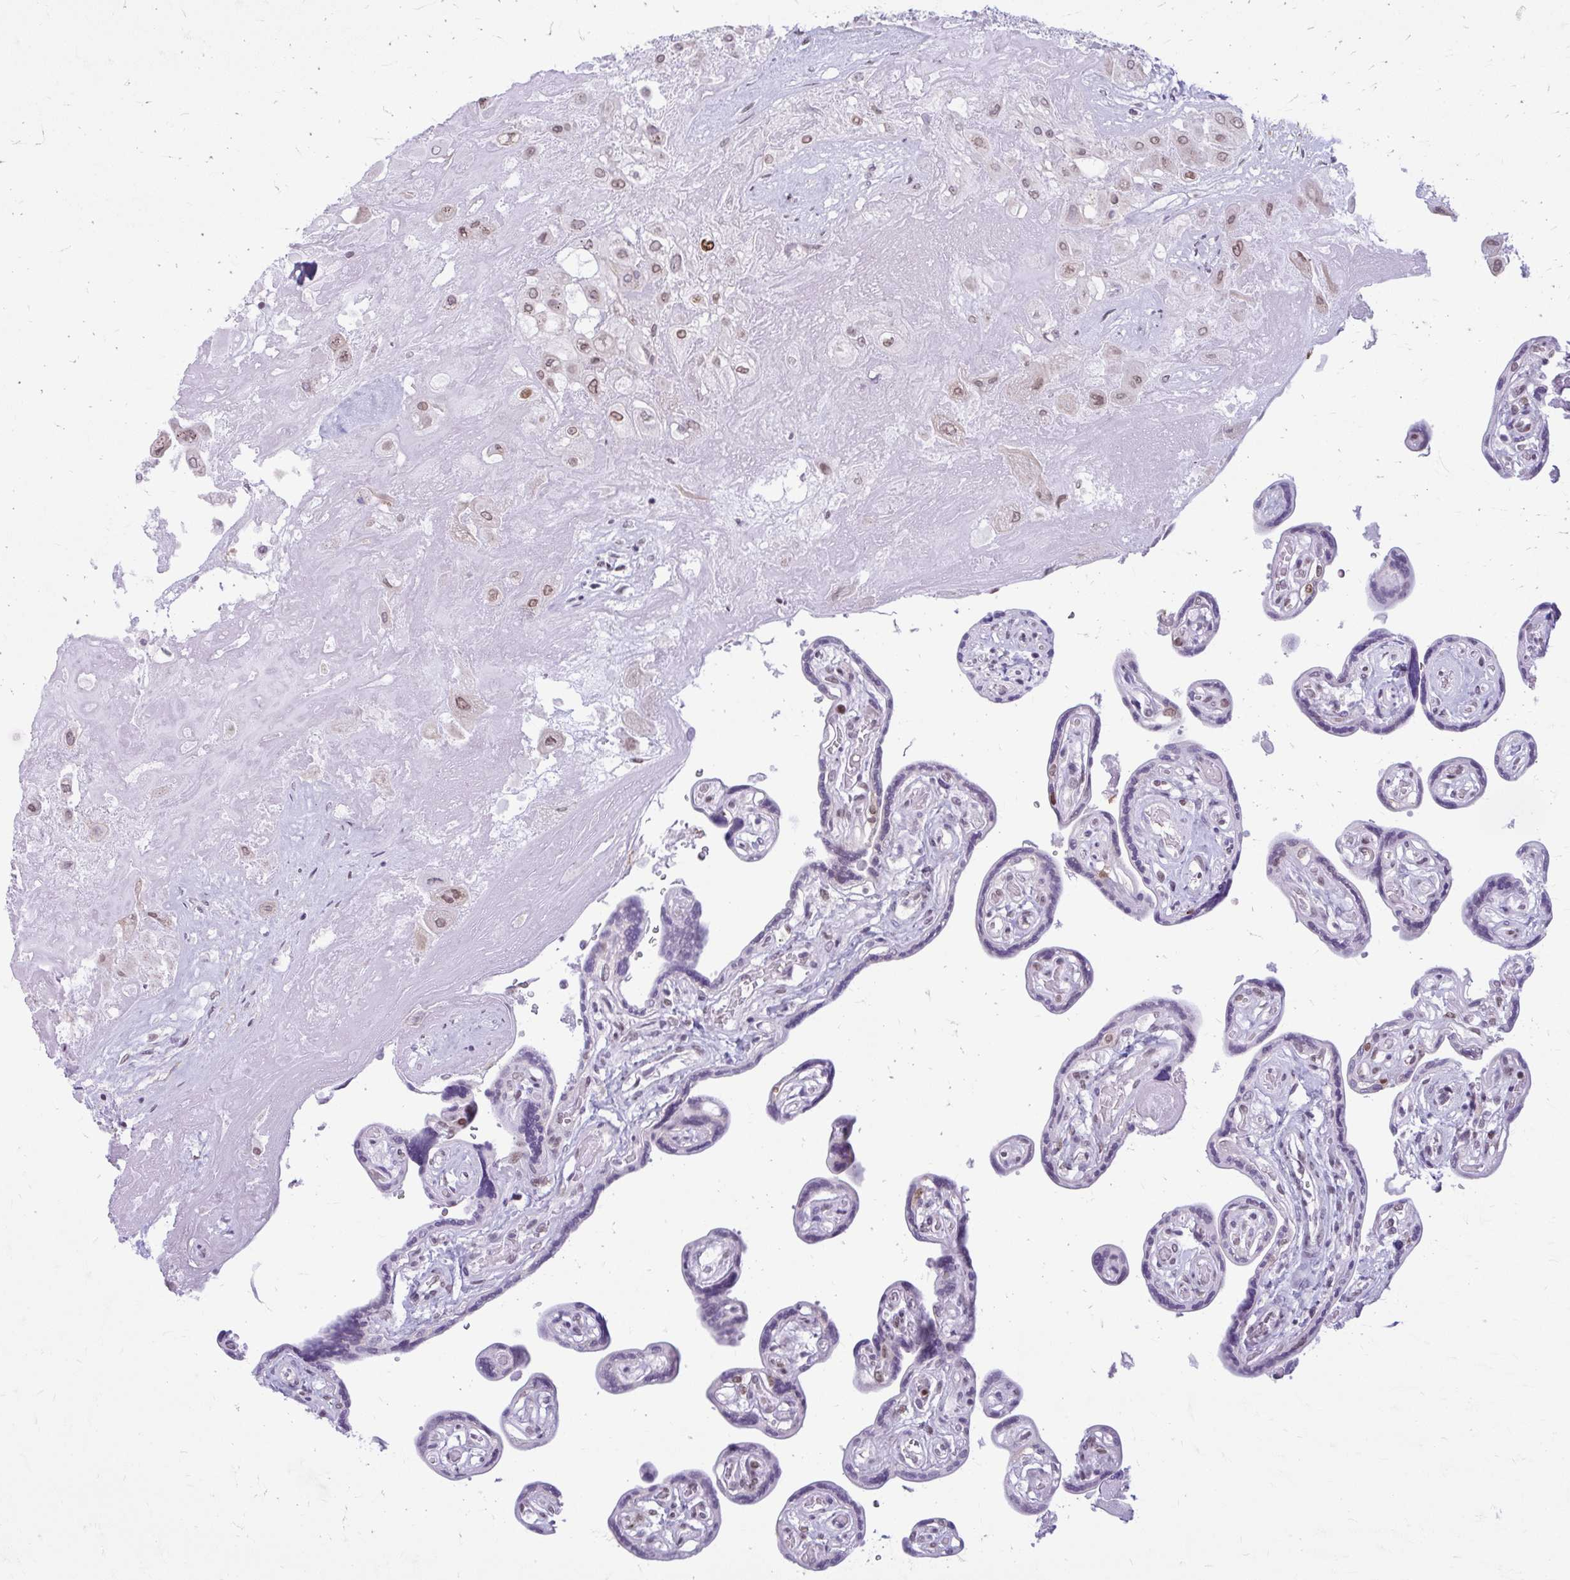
{"staining": {"intensity": "moderate", "quantity": ">75%", "location": "nuclear"}, "tissue": "placenta", "cell_type": "Decidual cells", "image_type": "normal", "snomed": [{"axis": "morphology", "description": "Normal tissue, NOS"}, {"axis": "topography", "description": "Placenta"}], "caption": "Placenta was stained to show a protein in brown. There is medium levels of moderate nuclear expression in approximately >75% of decidual cells. The staining is performed using DAB brown chromogen to label protein expression. The nuclei are counter-stained blue using hematoxylin.", "gene": "PABIR1", "patient": {"sex": "female", "age": 32}}